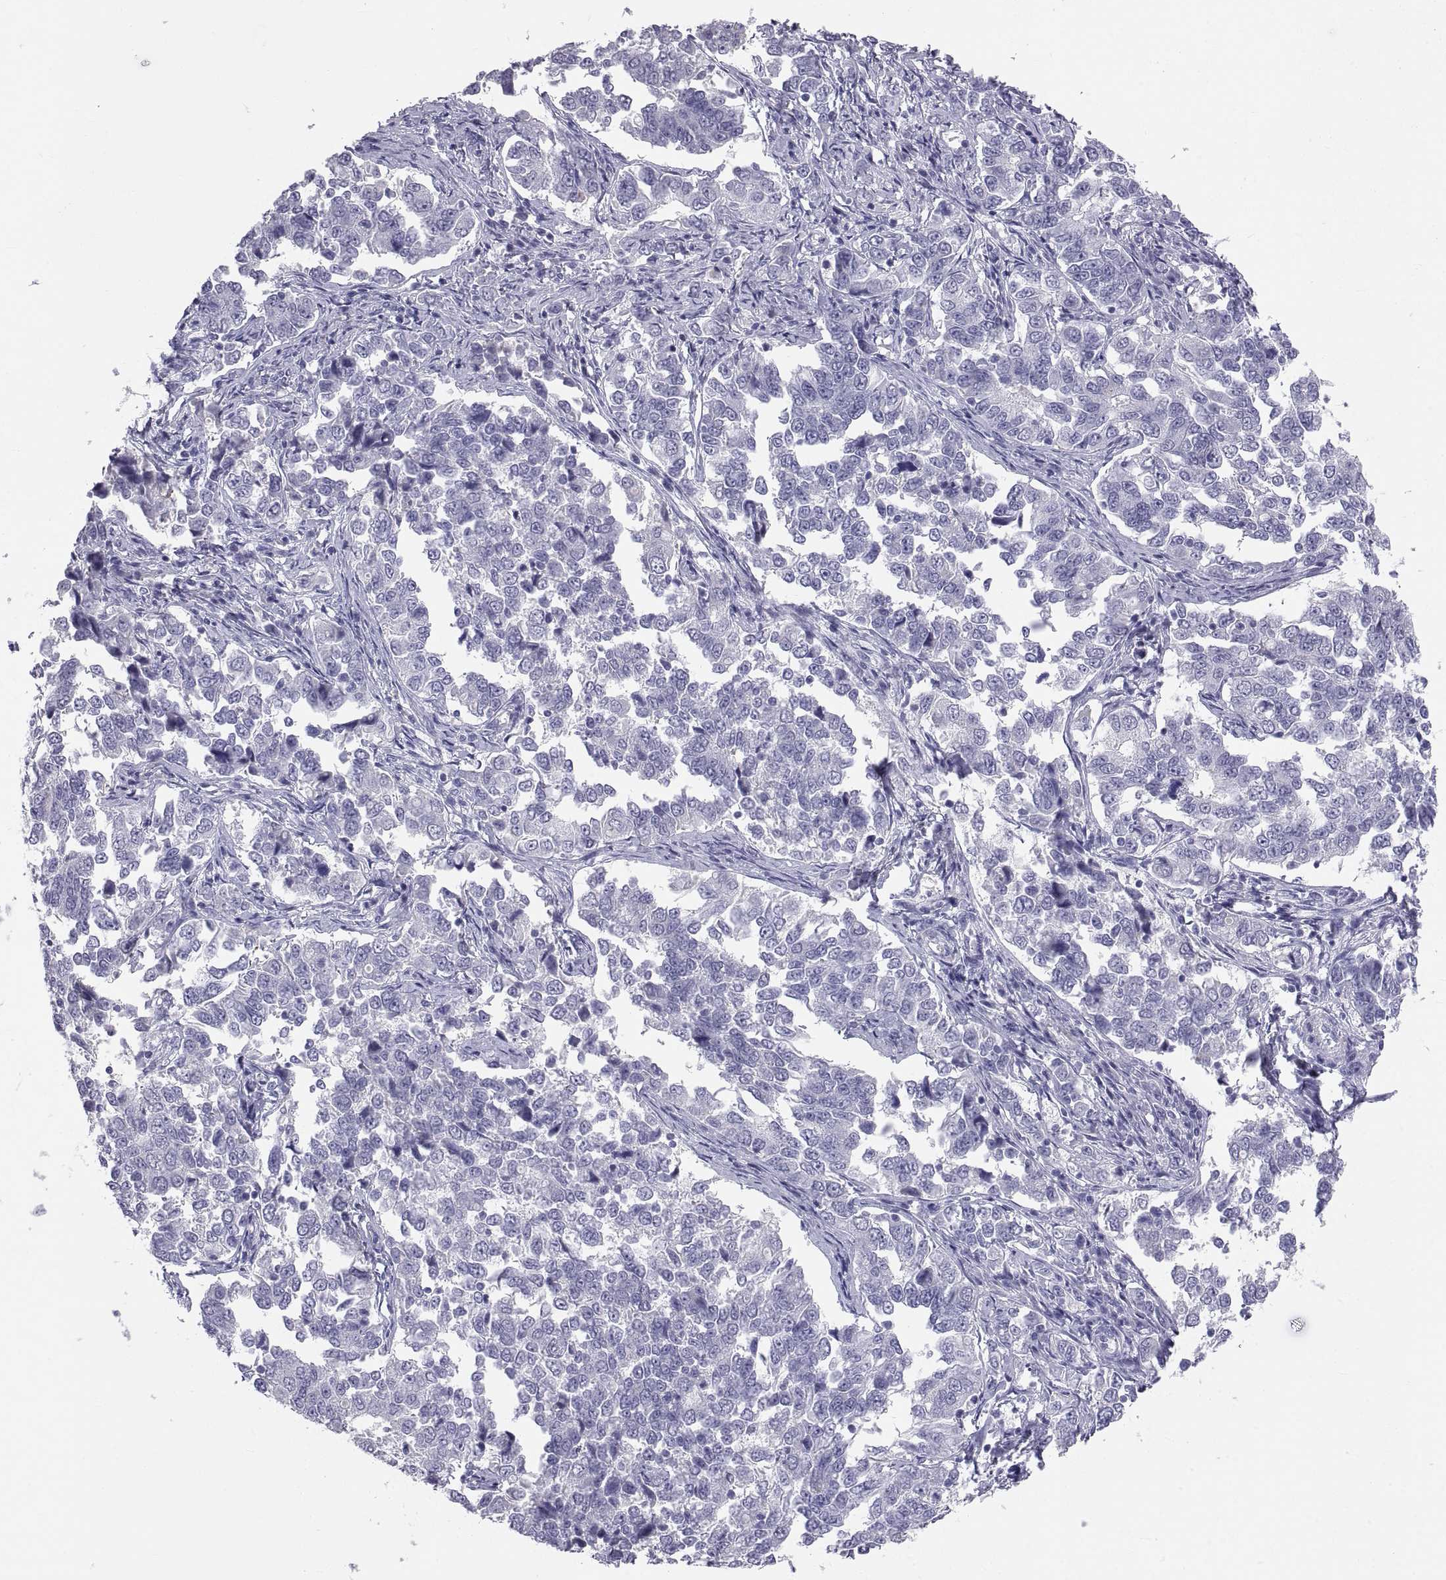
{"staining": {"intensity": "negative", "quantity": "none", "location": "none"}, "tissue": "endometrial cancer", "cell_type": "Tumor cells", "image_type": "cancer", "snomed": [{"axis": "morphology", "description": "Adenocarcinoma, NOS"}, {"axis": "topography", "description": "Endometrium"}], "caption": "The immunohistochemistry image has no significant positivity in tumor cells of endometrial adenocarcinoma tissue. (Stains: DAB IHC with hematoxylin counter stain, Microscopy: brightfield microscopy at high magnification).", "gene": "TEX13A", "patient": {"sex": "female", "age": 43}}